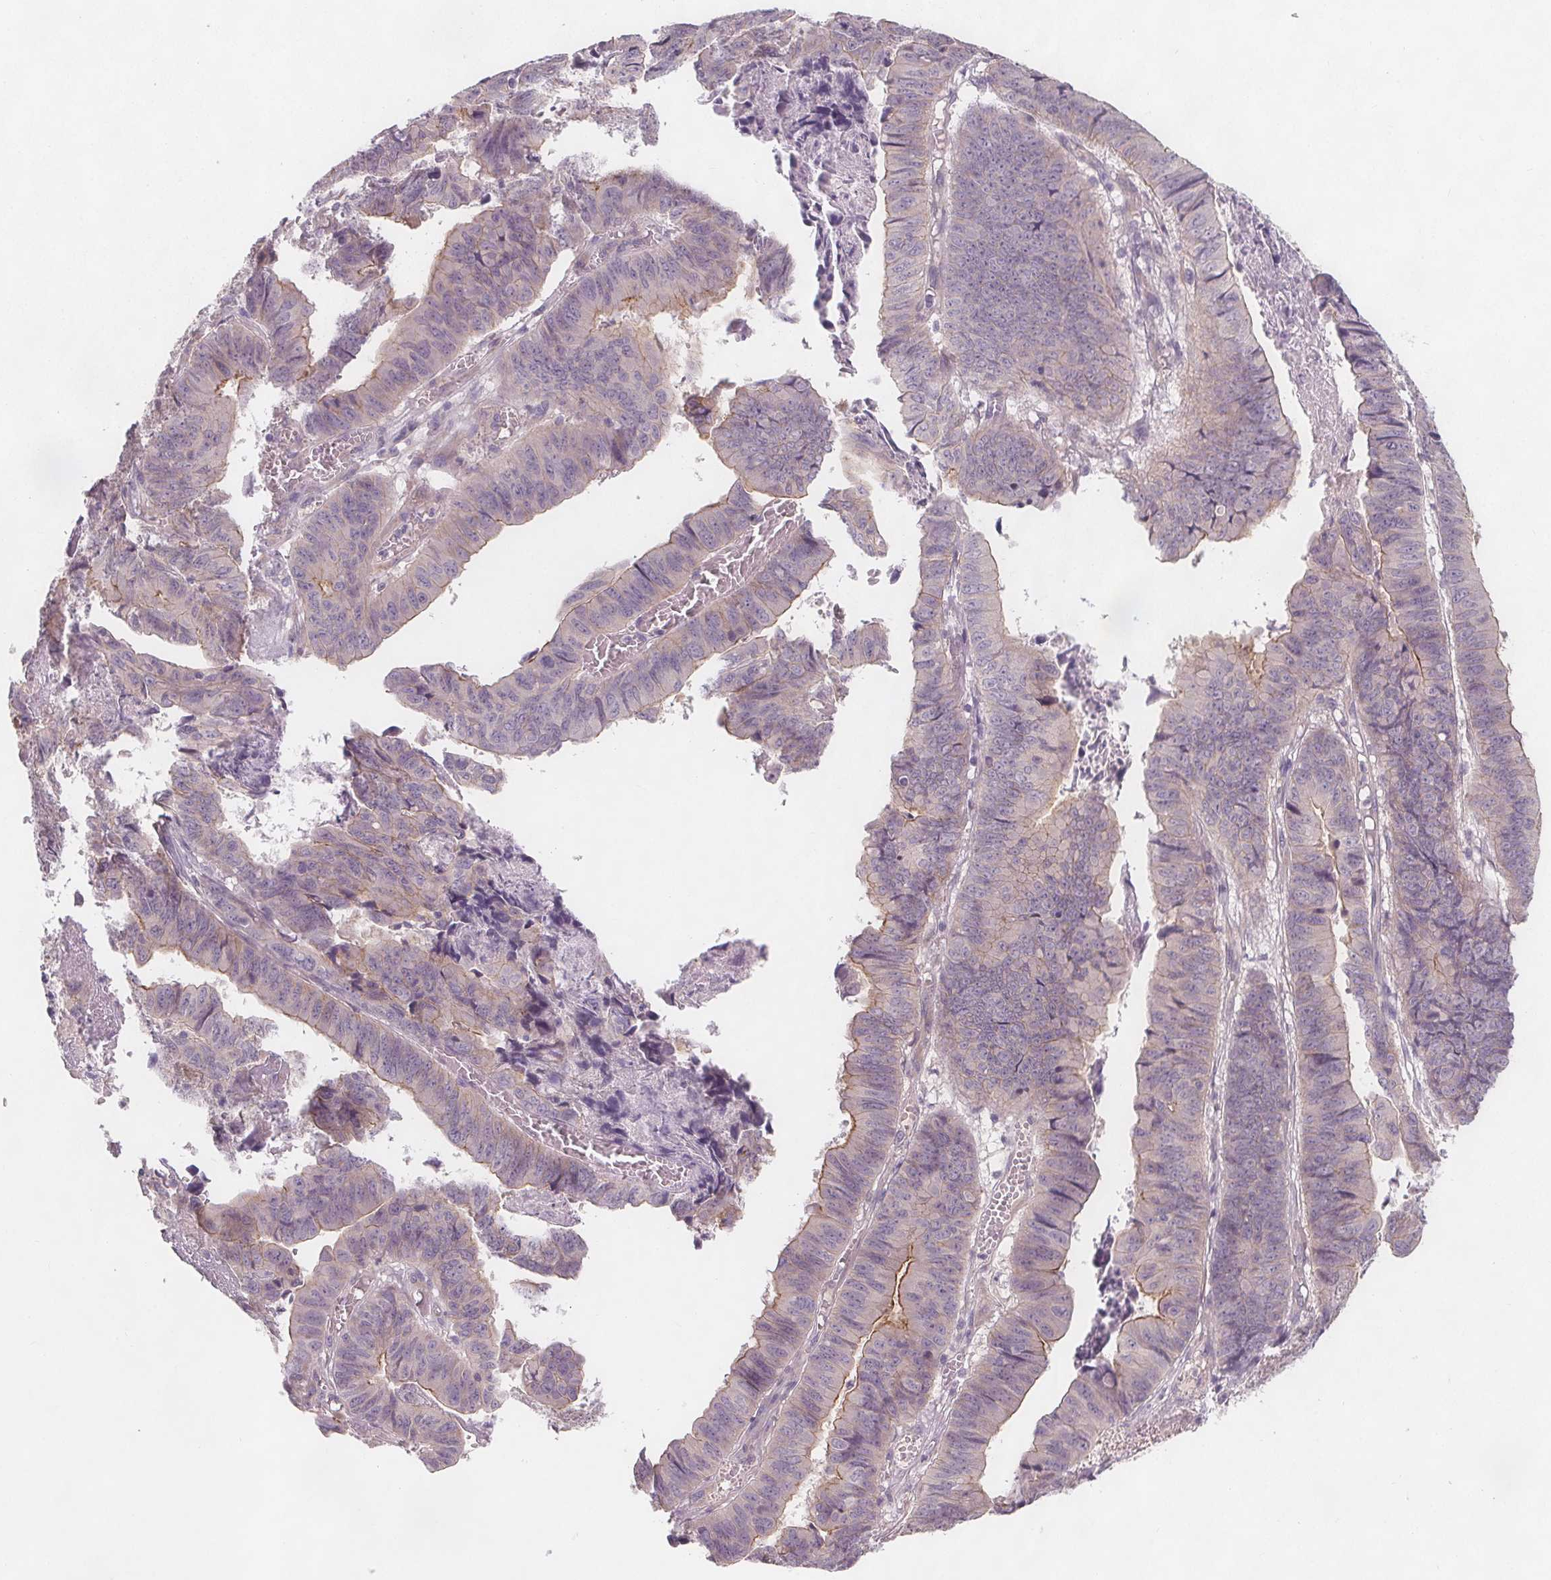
{"staining": {"intensity": "weak", "quantity": "<25%", "location": "cytoplasmic/membranous"}, "tissue": "stomach cancer", "cell_type": "Tumor cells", "image_type": "cancer", "snomed": [{"axis": "morphology", "description": "Adenocarcinoma, NOS"}, {"axis": "topography", "description": "Stomach, lower"}], "caption": "Photomicrograph shows no protein staining in tumor cells of adenocarcinoma (stomach) tissue. The staining is performed using DAB brown chromogen with nuclei counter-stained in using hematoxylin.", "gene": "VNN1", "patient": {"sex": "male", "age": 77}}